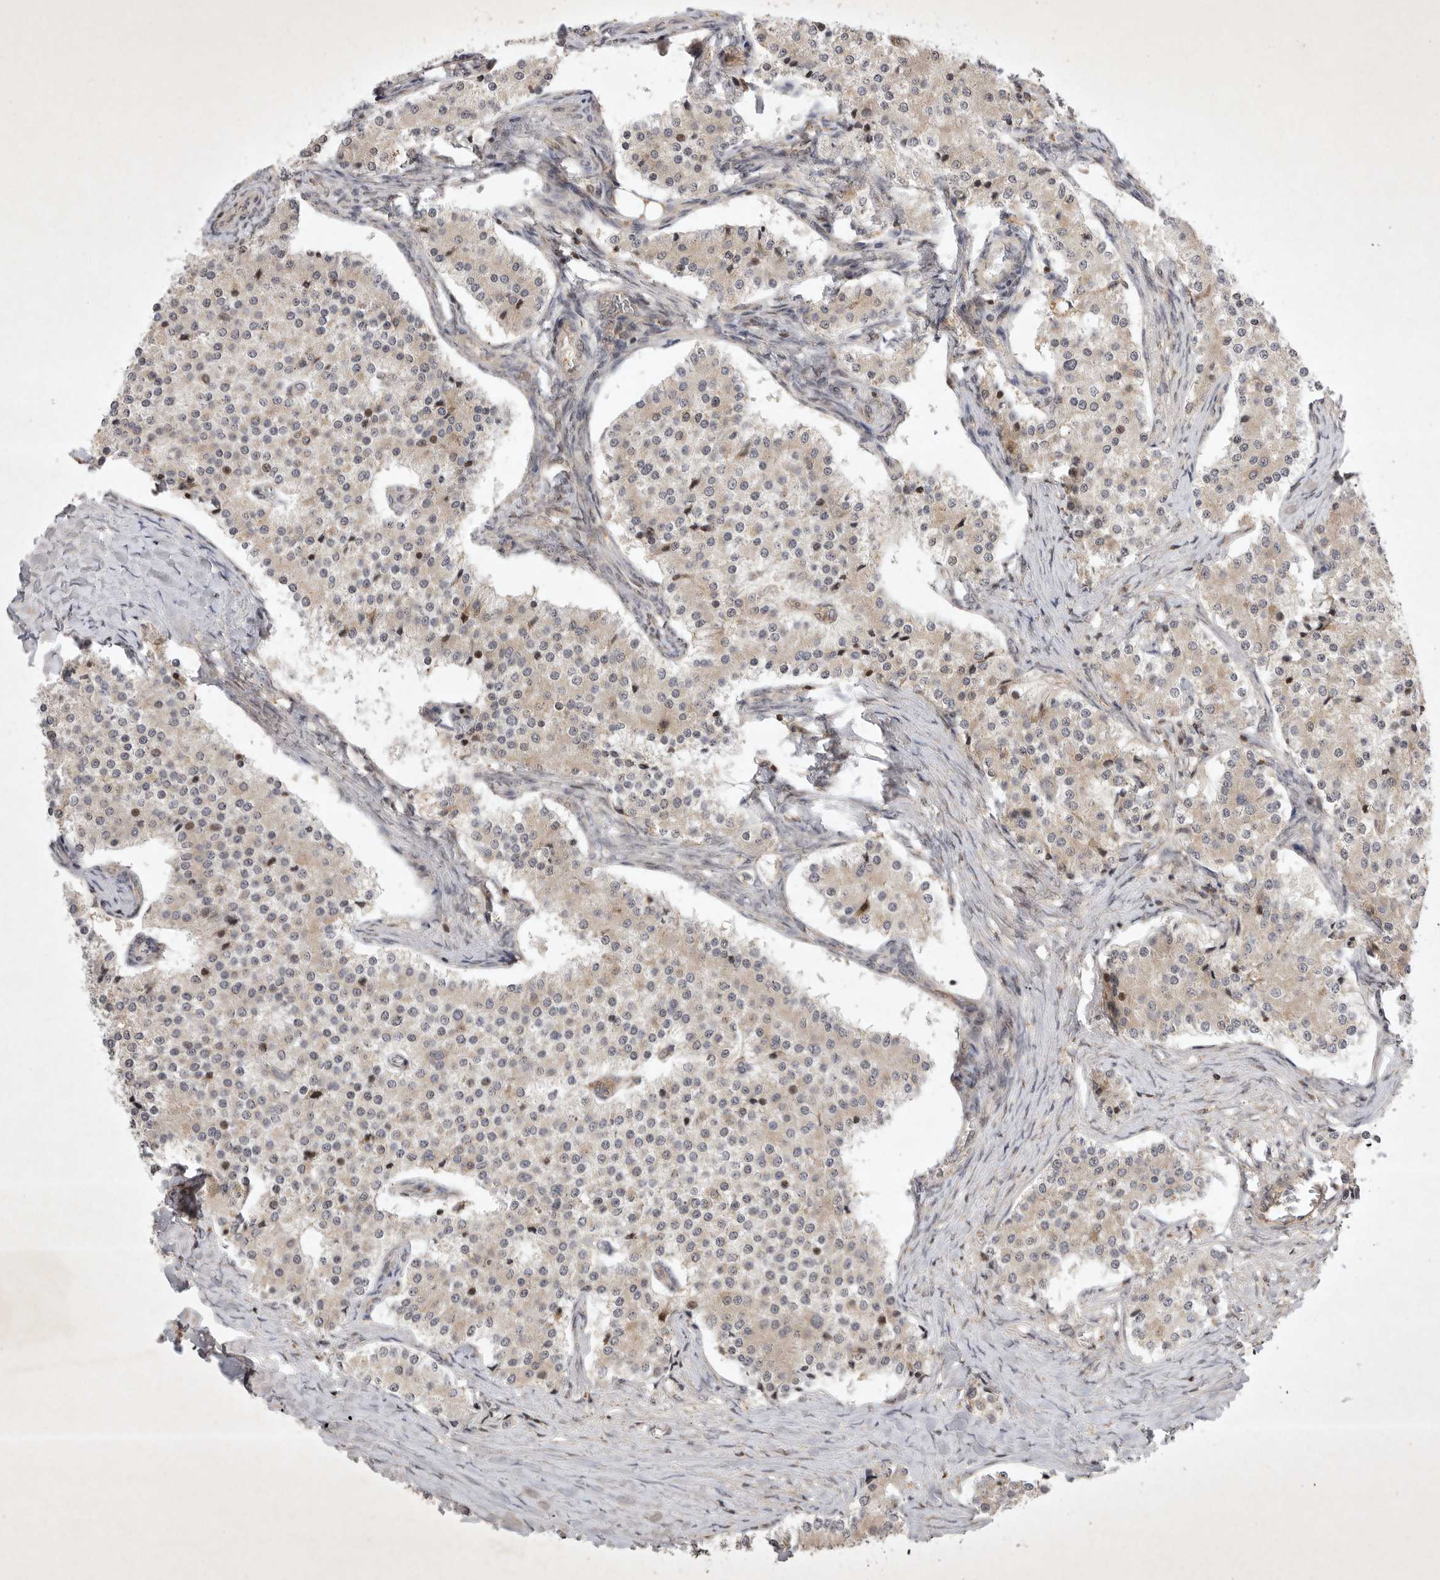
{"staining": {"intensity": "moderate", "quantity": "<25%", "location": "cytoplasmic/membranous,nuclear"}, "tissue": "carcinoid", "cell_type": "Tumor cells", "image_type": "cancer", "snomed": [{"axis": "morphology", "description": "Carcinoid, malignant, NOS"}, {"axis": "topography", "description": "Colon"}], "caption": "This is an image of immunohistochemistry (IHC) staining of carcinoid, which shows moderate positivity in the cytoplasmic/membranous and nuclear of tumor cells.", "gene": "EIF2AK1", "patient": {"sex": "female", "age": 52}}